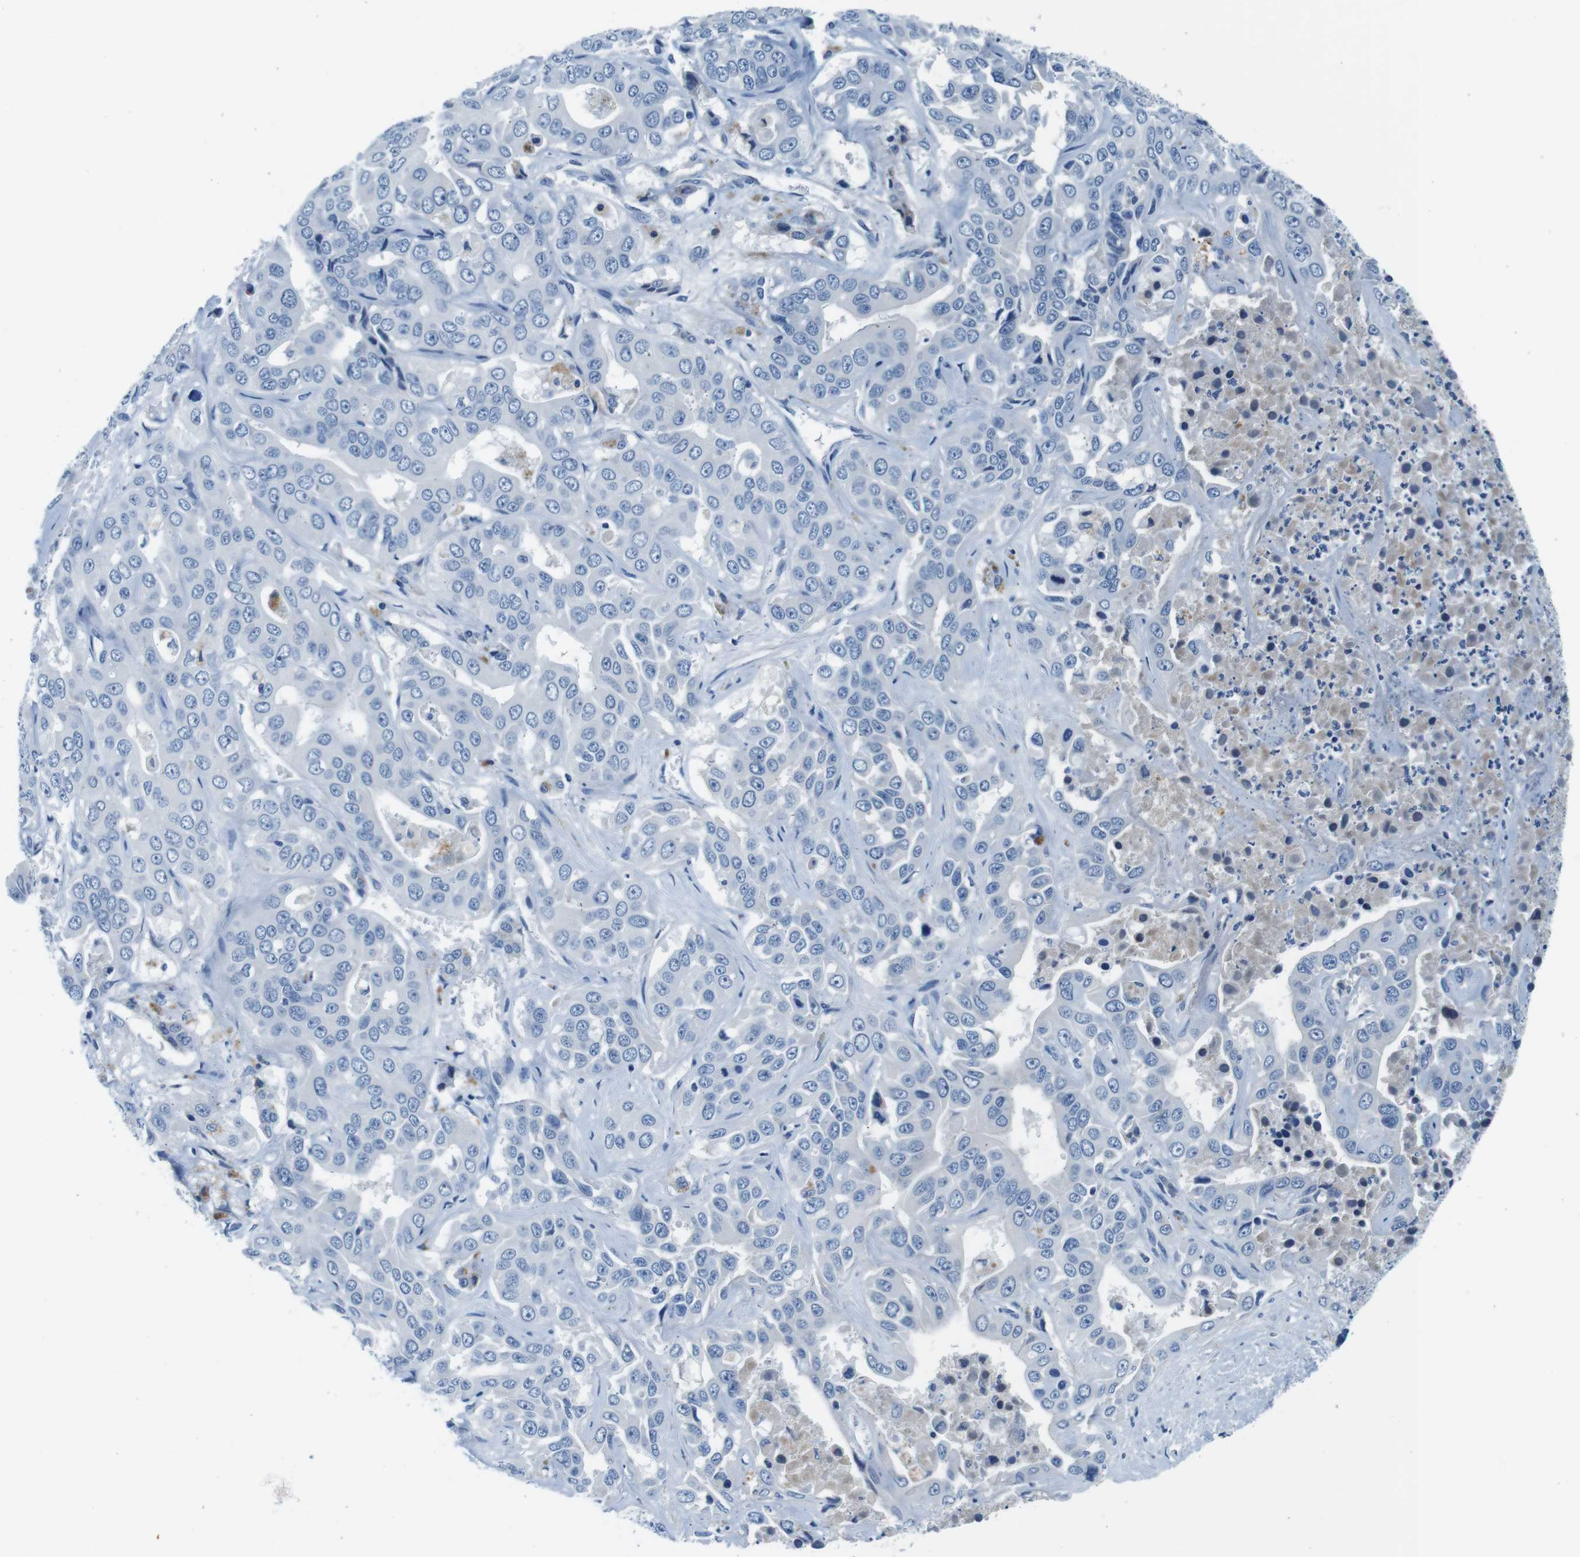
{"staining": {"intensity": "negative", "quantity": "none", "location": "none"}, "tissue": "liver cancer", "cell_type": "Tumor cells", "image_type": "cancer", "snomed": [{"axis": "morphology", "description": "Cholangiocarcinoma"}, {"axis": "topography", "description": "Liver"}], "caption": "Immunohistochemistry (IHC) photomicrograph of neoplastic tissue: liver cholangiocarcinoma stained with DAB (3,3'-diaminobenzidine) reveals no significant protein expression in tumor cells.", "gene": "IGHD", "patient": {"sex": "female", "age": 52}}